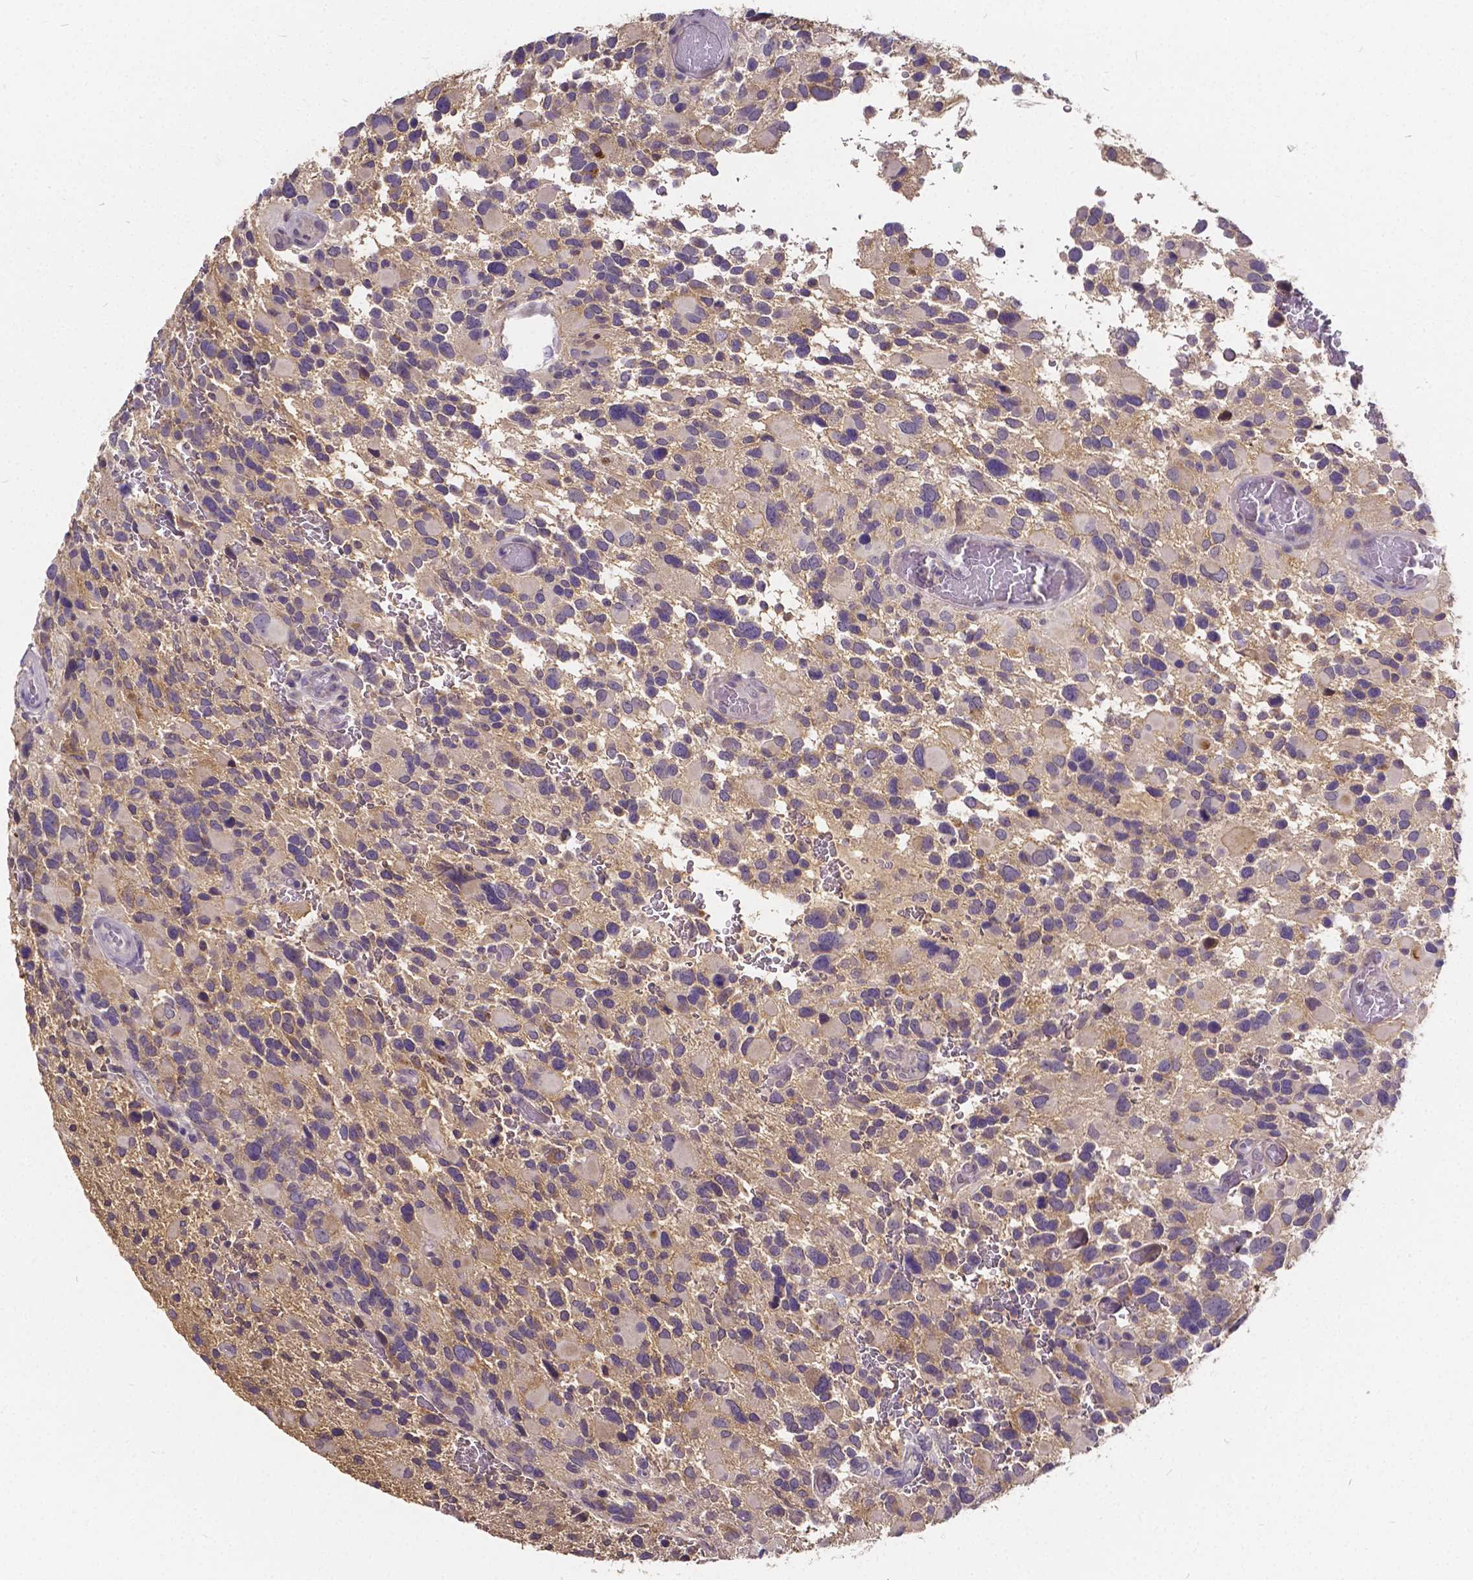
{"staining": {"intensity": "negative", "quantity": "none", "location": "none"}, "tissue": "glioma", "cell_type": "Tumor cells", "image_type": "cancer", "snomed": [{"axis": "morphology", "description": "Glioma, malignant, Low grade"}, {"axis": "topography", "description": "Brain"}], "caption": "This is a histopathology image of immunohistochemistry staining of glioma, which shows no expression in tumor cells.", "gene": "CTNNA2", "patient": {"sex": "female", "age": 32}}